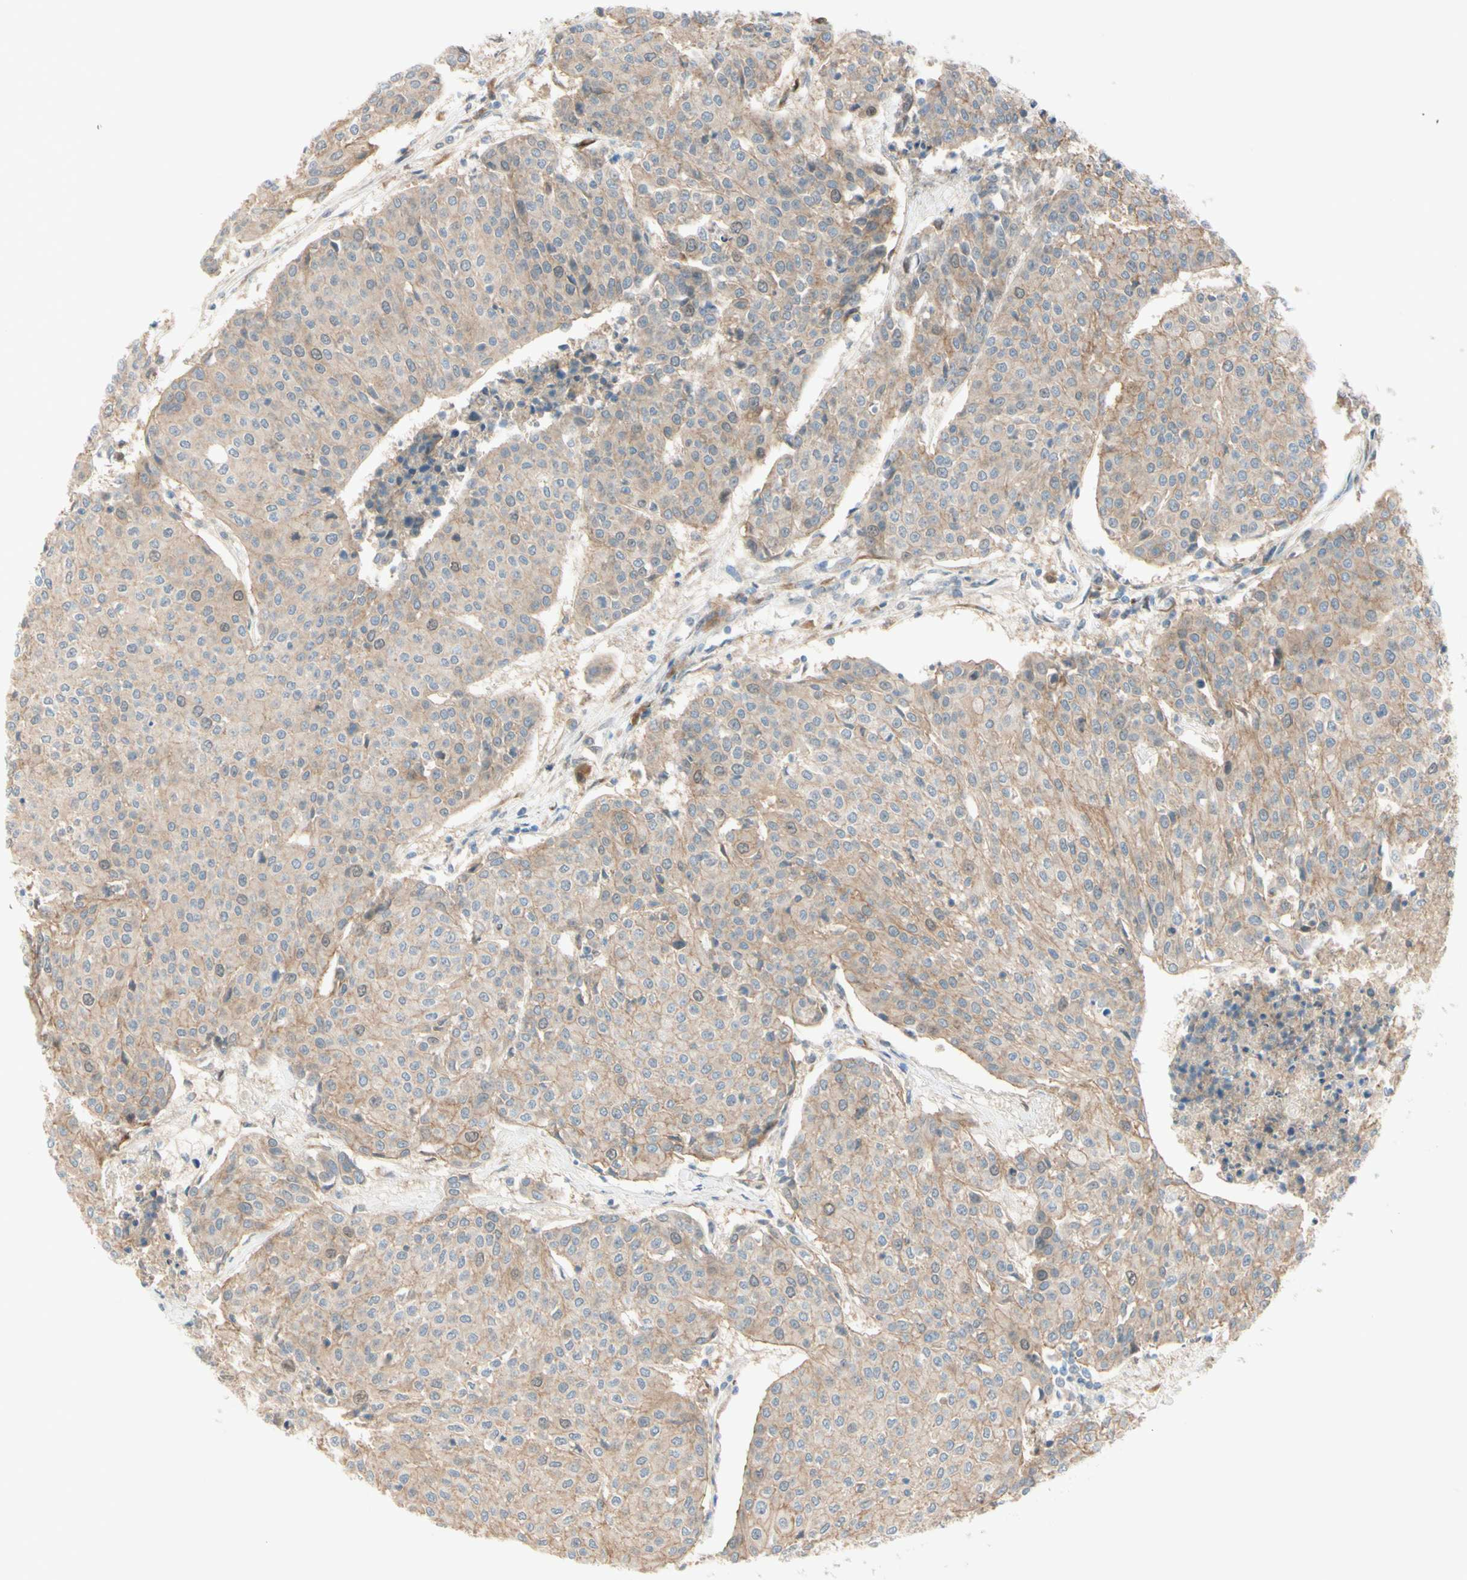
{"staining": {"intensity": "weak", "quantity": ">75%", "location": "cytoplasmic/membranous"}, "tissue": "urothelial cancer", "cell_type": "Tumor cells", "image_type": "cancer", "snomed": [{"axis": "morphology", "description": "Urothelial carcinoma, High grade"}, {"axis": "topography", "description": "Urinary bladder"}], "caption": "Brown immunohistochemical staining in human high-grade urothelial carcinoma reveals weak cytoplasmic/membranous expression in approximately >75% of tumor cells. Nuclei are stained in blue.", "gene": "PTTG1", "patient": {"sex": "female", "age": 85}}